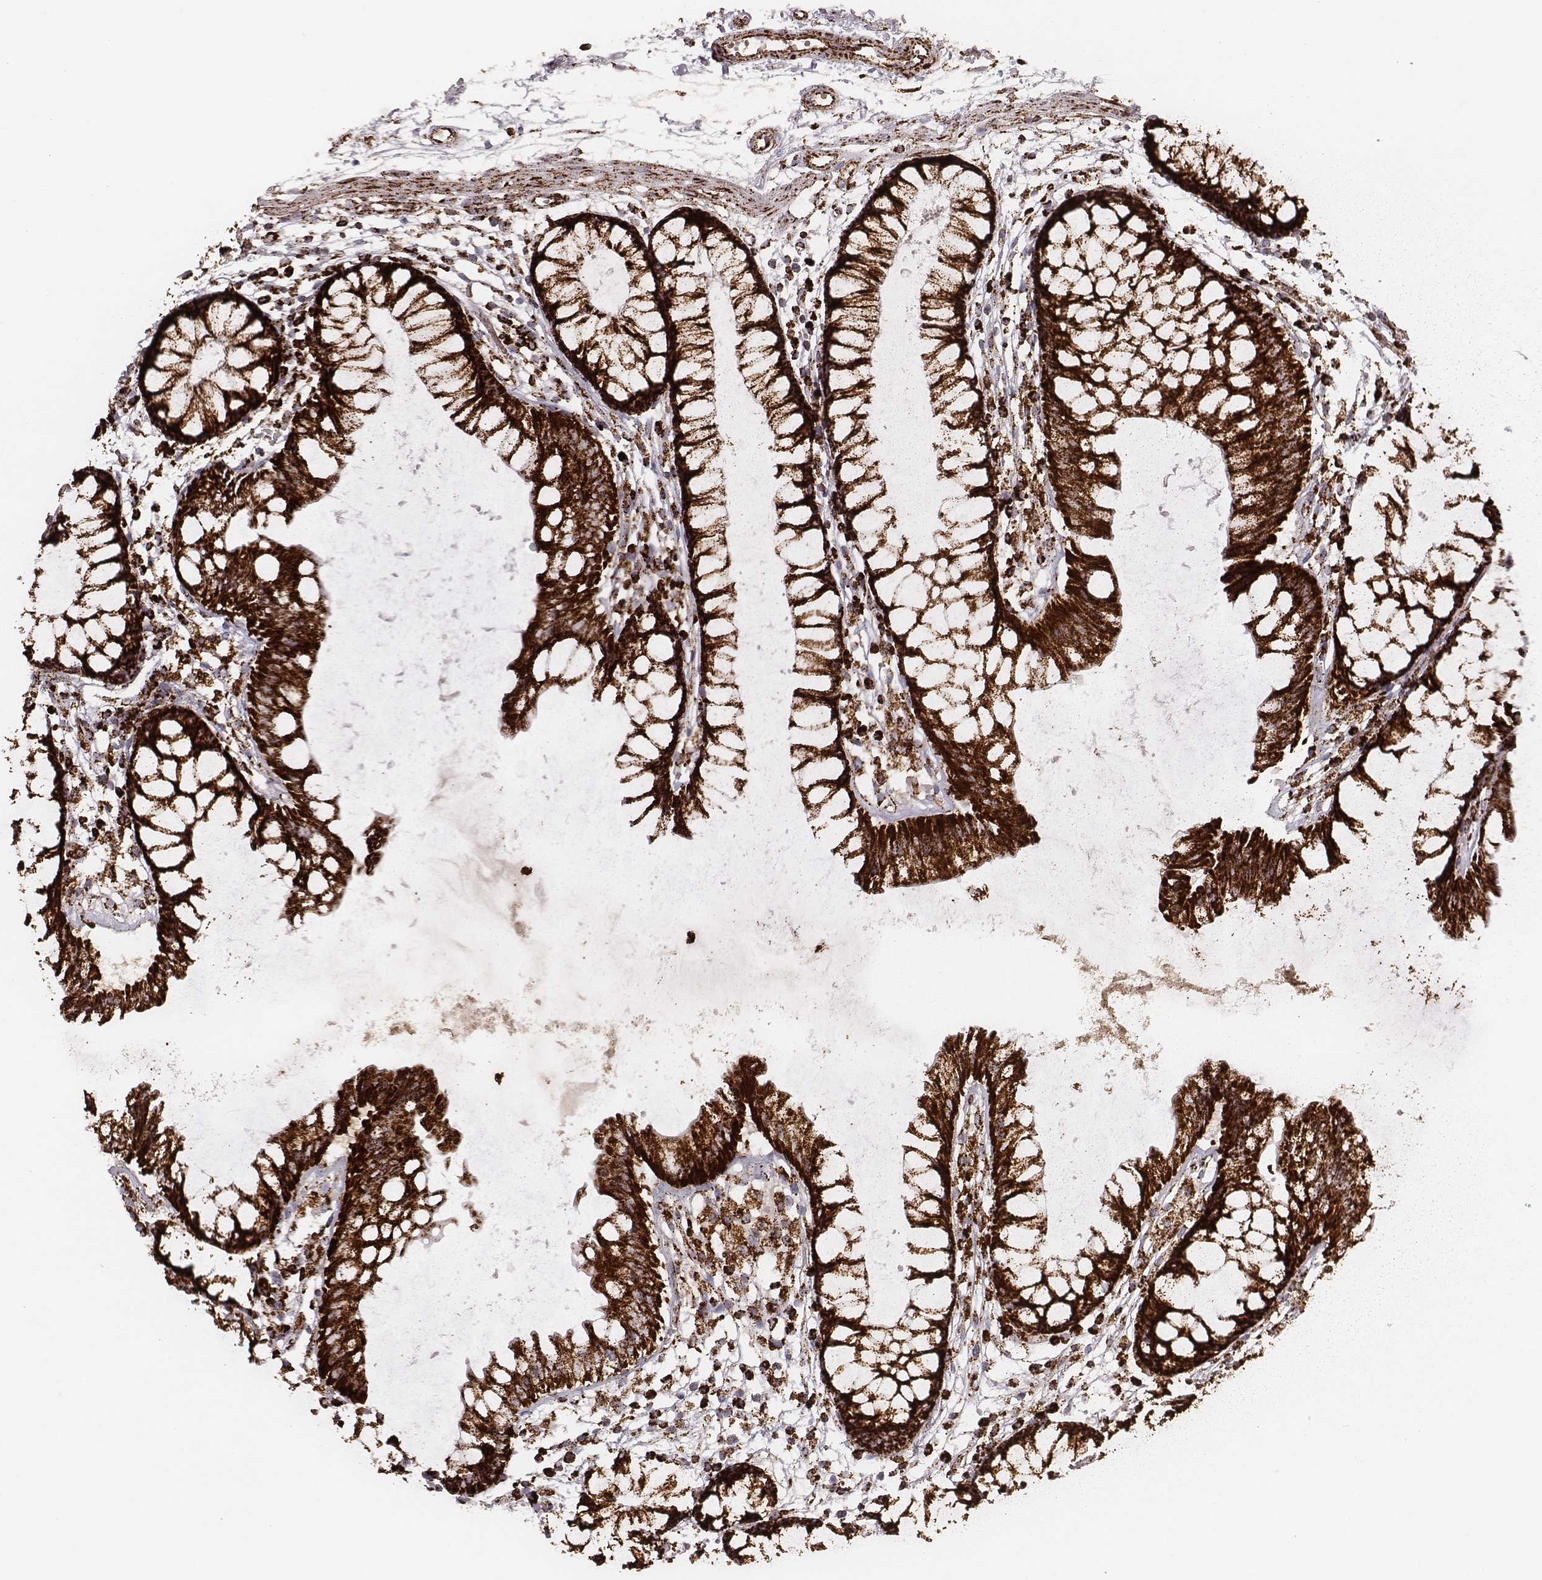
{"staining": {"intensity": "strong", "quantity": ">75%", "location": "cytoplasmic/membranous"}, "tissue": "colon", "cell_type": "Endothelial cells", "image_type": "normal", "snomed": [{"axis": "morphology", "description": "Normal tissue, NOS"}, {"axis": "morphology", "description": "Adenocarcinoma, NOS"}, {"axis": "topography", "description": "Colon"}], "caption": "There is high levels of strong cytoplasmic/membranous staining in endothelial cells of unremarkable colon, as demonstrated by immunohistochemical staining (brown color).", "gene": "TUFM", "patient": {"sex": "male", "age": 65}}